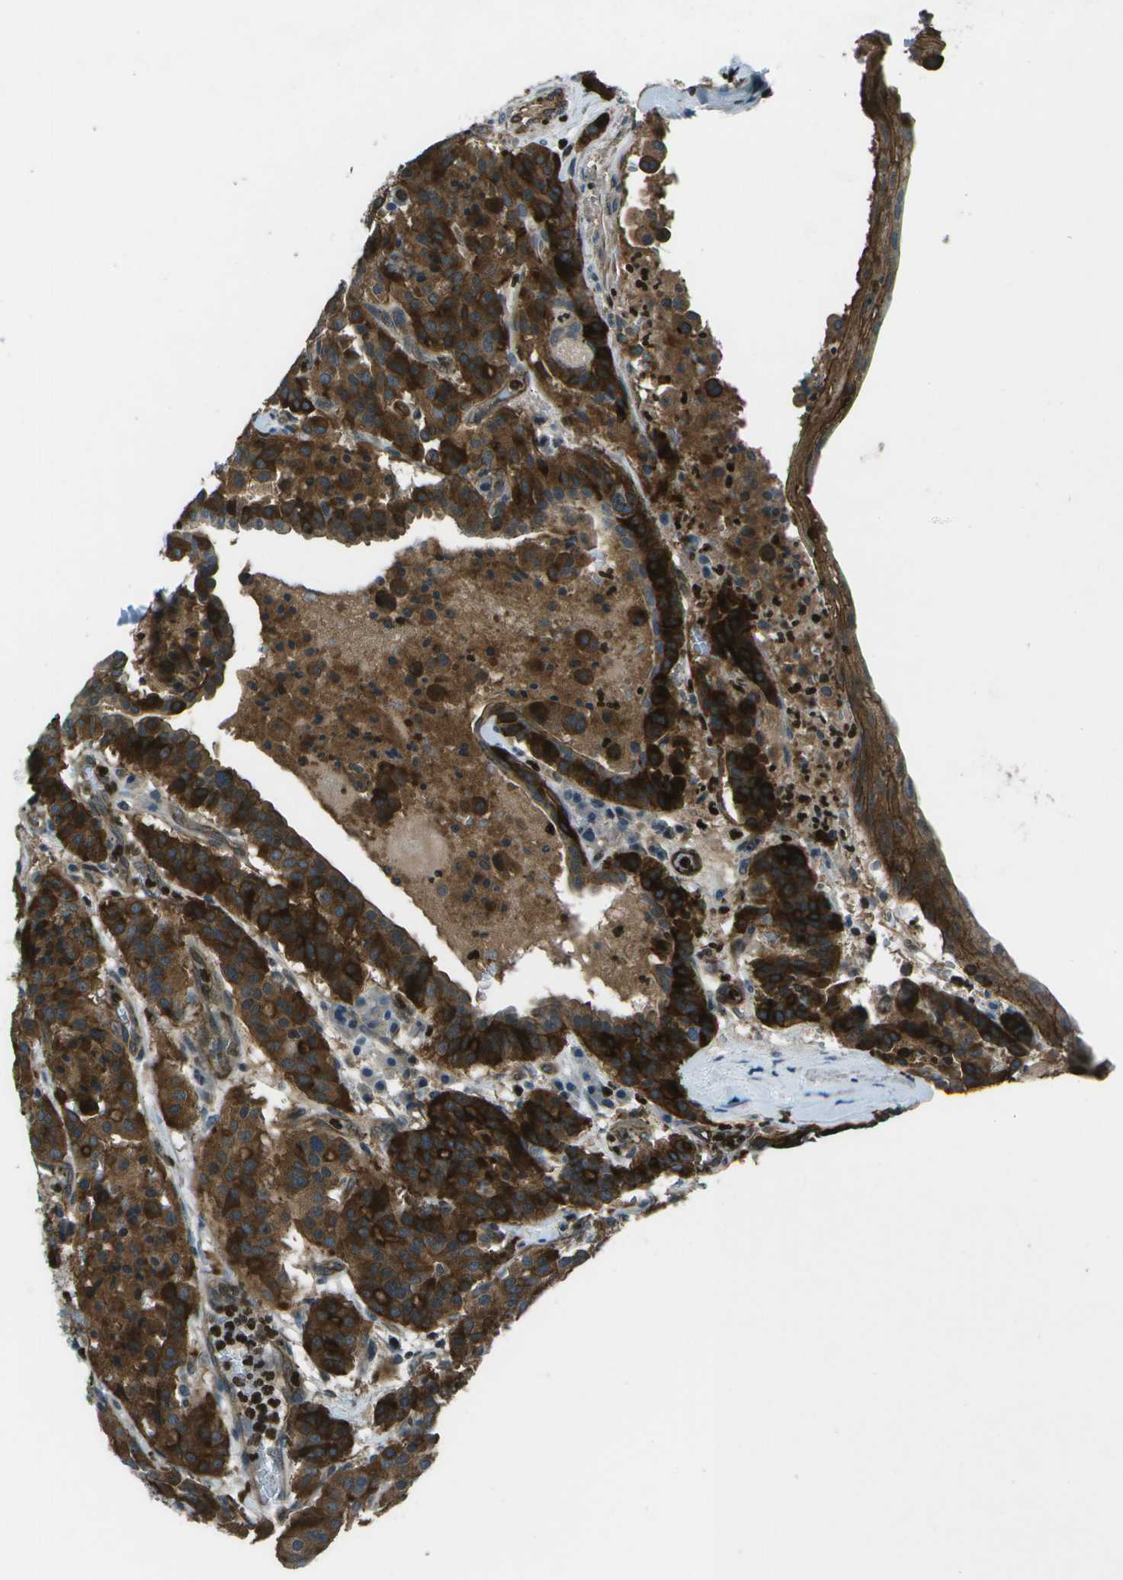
{"staining": {"intensity": "strong", "quantity": ">75%", "location": "cytoplasmic/membranous"}, "tissue": "carcinoid", "cell_type": "Tumor cells", "image_type": "cancer", "snomed": [{"axis": "morphology", "description": "Carcinoid, malignant, NOS"}, {"axis": "topography", "description": "Lung"}], "caption": "Immunohistochemical staining of human carcinoid (malignant) shows high levels of strong cytoplasmic/membranous protein expression in about >75% of tumor cells.", "gene": "PDLIM1", "patient": {"sex": "male", "age": 30}}